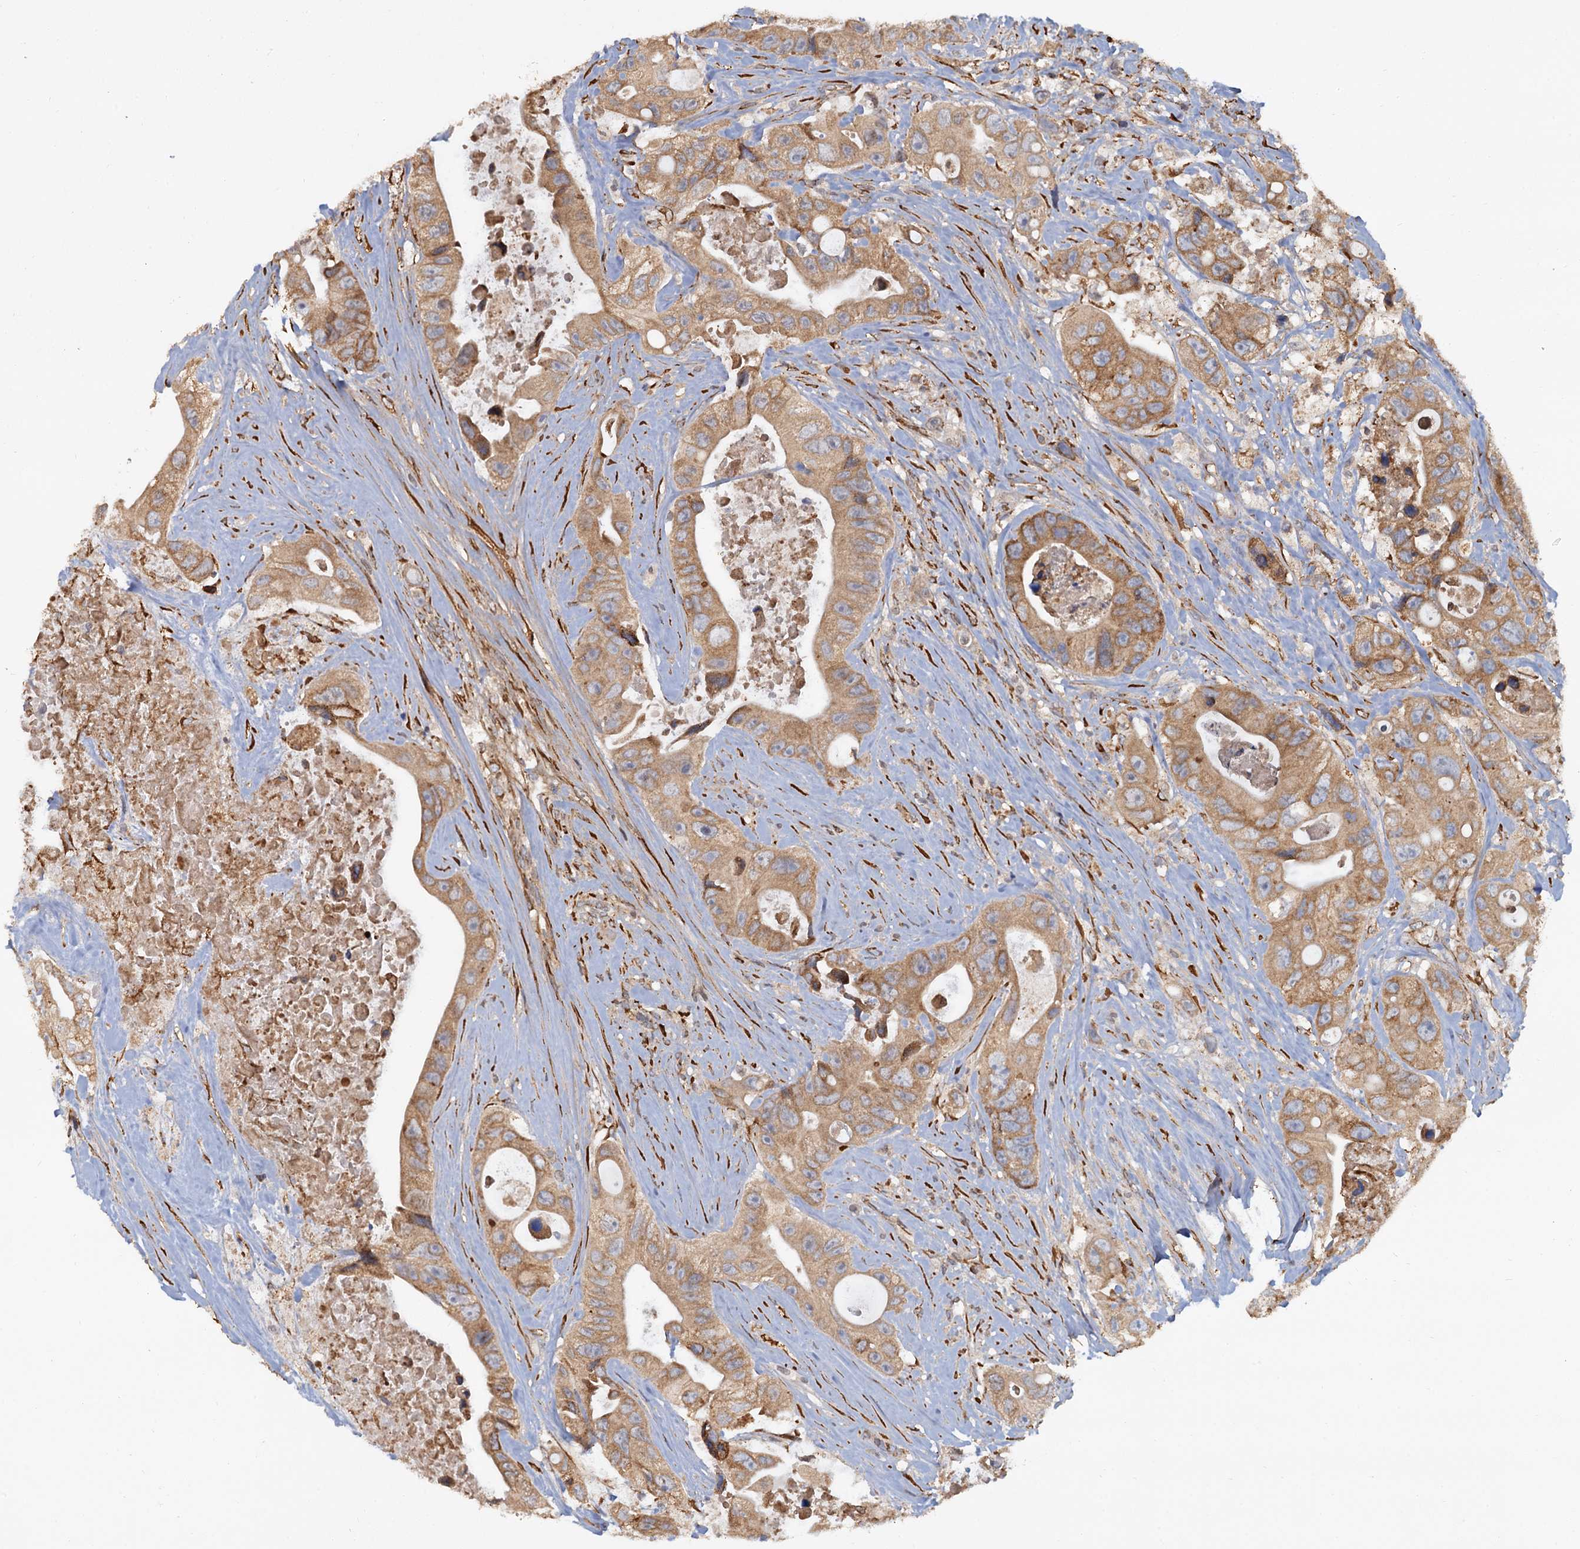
{"staining": {"intensity": "moderate", "quantity": ">75%", "location": "cytoplasmic/membranous"}, "tissue": "colorectal cancer", "cell_type": "Tumor cells", "image_type": "cancer", "snomed": [{"axis": "morphology", "description": "Adenocarcinoma, NOS"}, {"axis": "topography", "description": "Colon"}], "caption": "Immunohistochemistry (IHC) histopathology image of human colorectal cancer stained for a protein (brown), which shows medium levels of moderate cytoplasmic/membranous positivity in about >75% of tumor cells.", "gene": "LRRC51", "patient": {"sex": "female", "age": 46}}